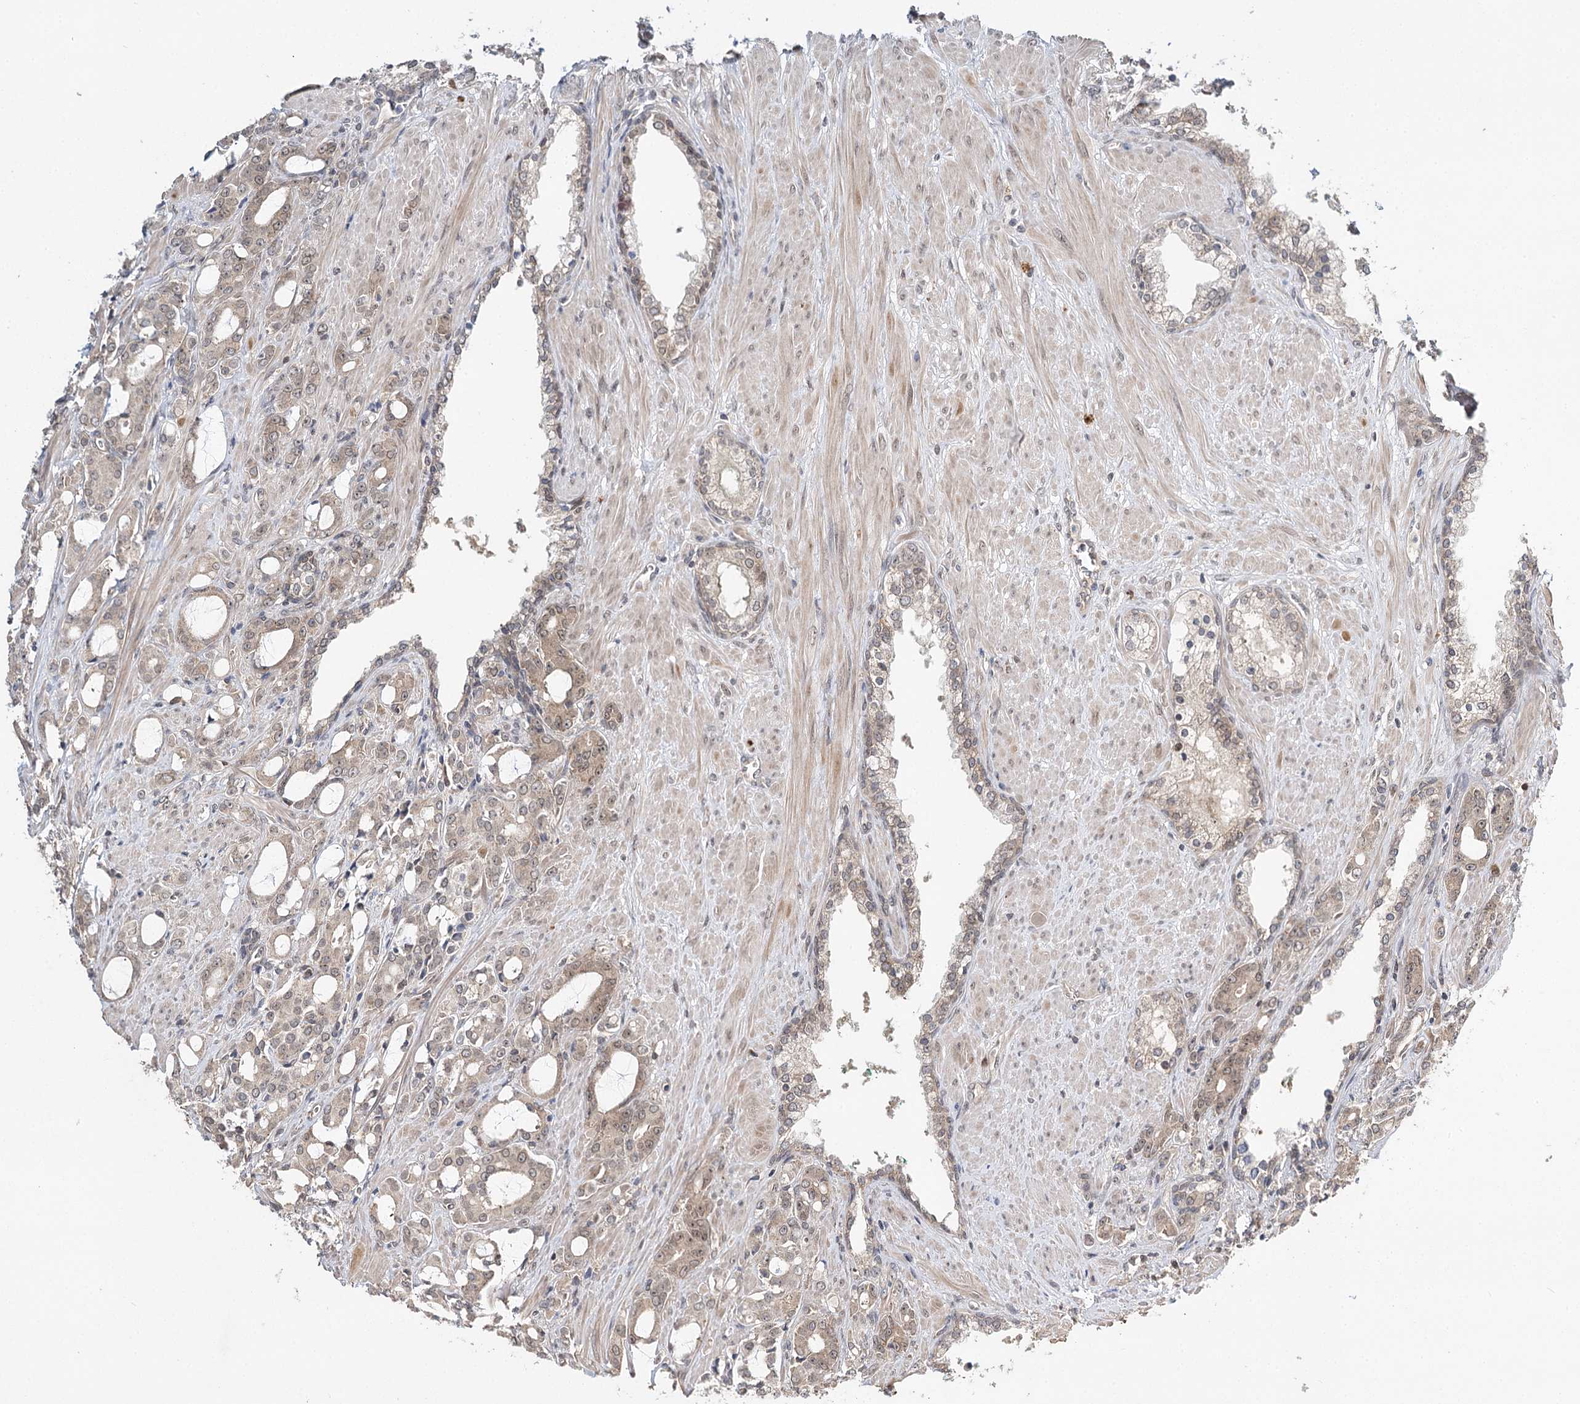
{"staining": {"intensity": "weak", "quantity": "25%-75%", "location": "cytoplasmic/membranous,nuclear"}, "tissue": "prostate cancer", "cell_type": "Tumor cells", "image_type": "cancer", "snomed": [{"axis": "morphology", "description": "Adenocarcinoma, High grade"}, {"axis": "topography", "description": "Prostate"}], "caption": "Brown immunohistochemical staining in human adenocarcinoma (high-grade) (prostate) shows weak cytoplasmic/membranous and nuclear staining in about 25%-75% of tumor cells. The staining was performed using DAB, with brown indicating positive protein expression. Nuclei are stained blue with hematoxylin.", "gene": "NOPCHAP1", "patient": {"sex": "male", "age": 72}}